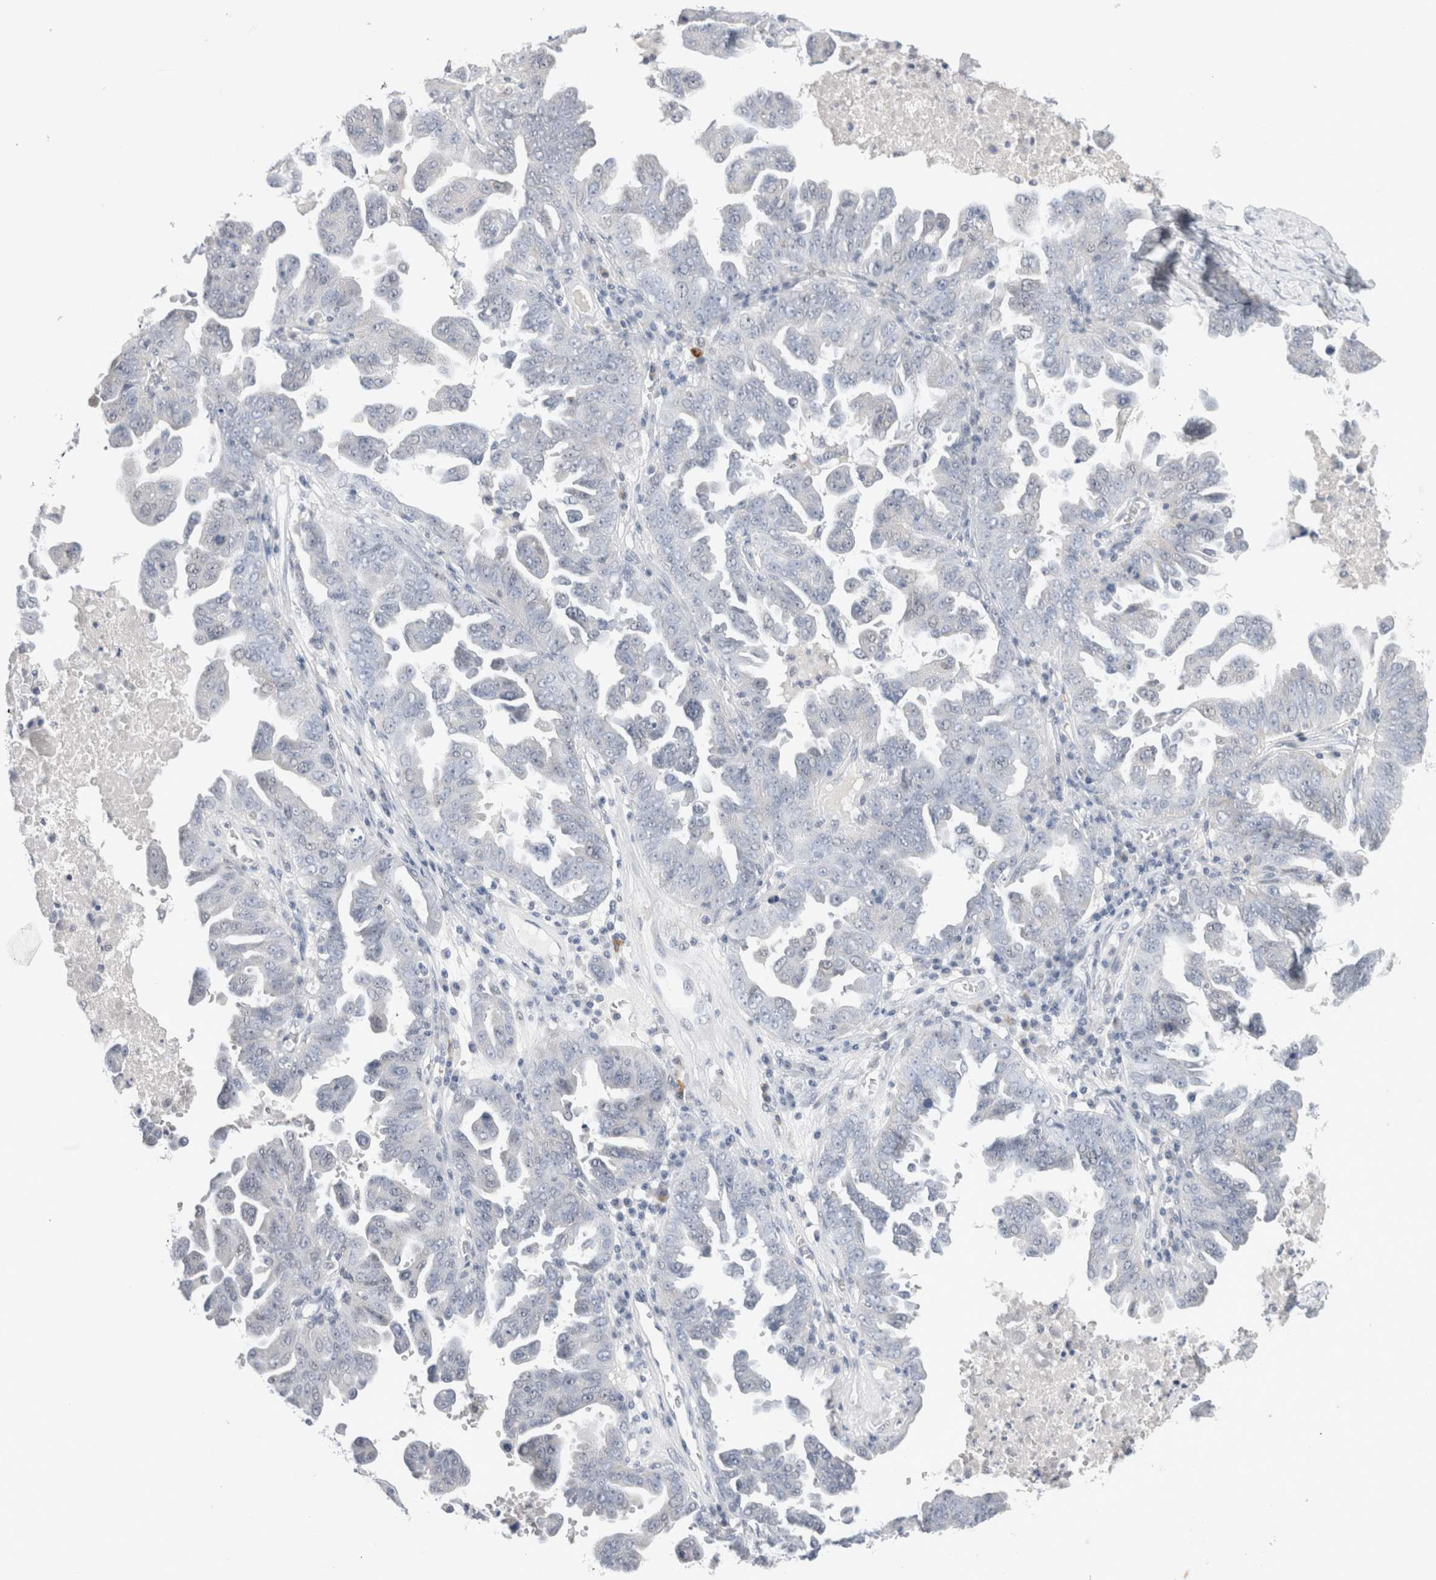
{"staining": {"intensity": "negative", "quantity": "none", "location": "none"}, "tissue": "ovarian cancer", "cell_type": "Tumor cells", "image_type": "cancer", "snomed": [{"axis": "morphology", "description": "Carcinoma, endometroid"}, {"axis": "topography", "description": "Ovary"}], "caption": "Tumor cells show no significant protein staining in ovarian cancer. (DAB (3,3'-diaminobenzidine) immunohistochemistry, high magnification).", "gene": "SLC22A12", "patient": {"sex": "female", "age": 62}}